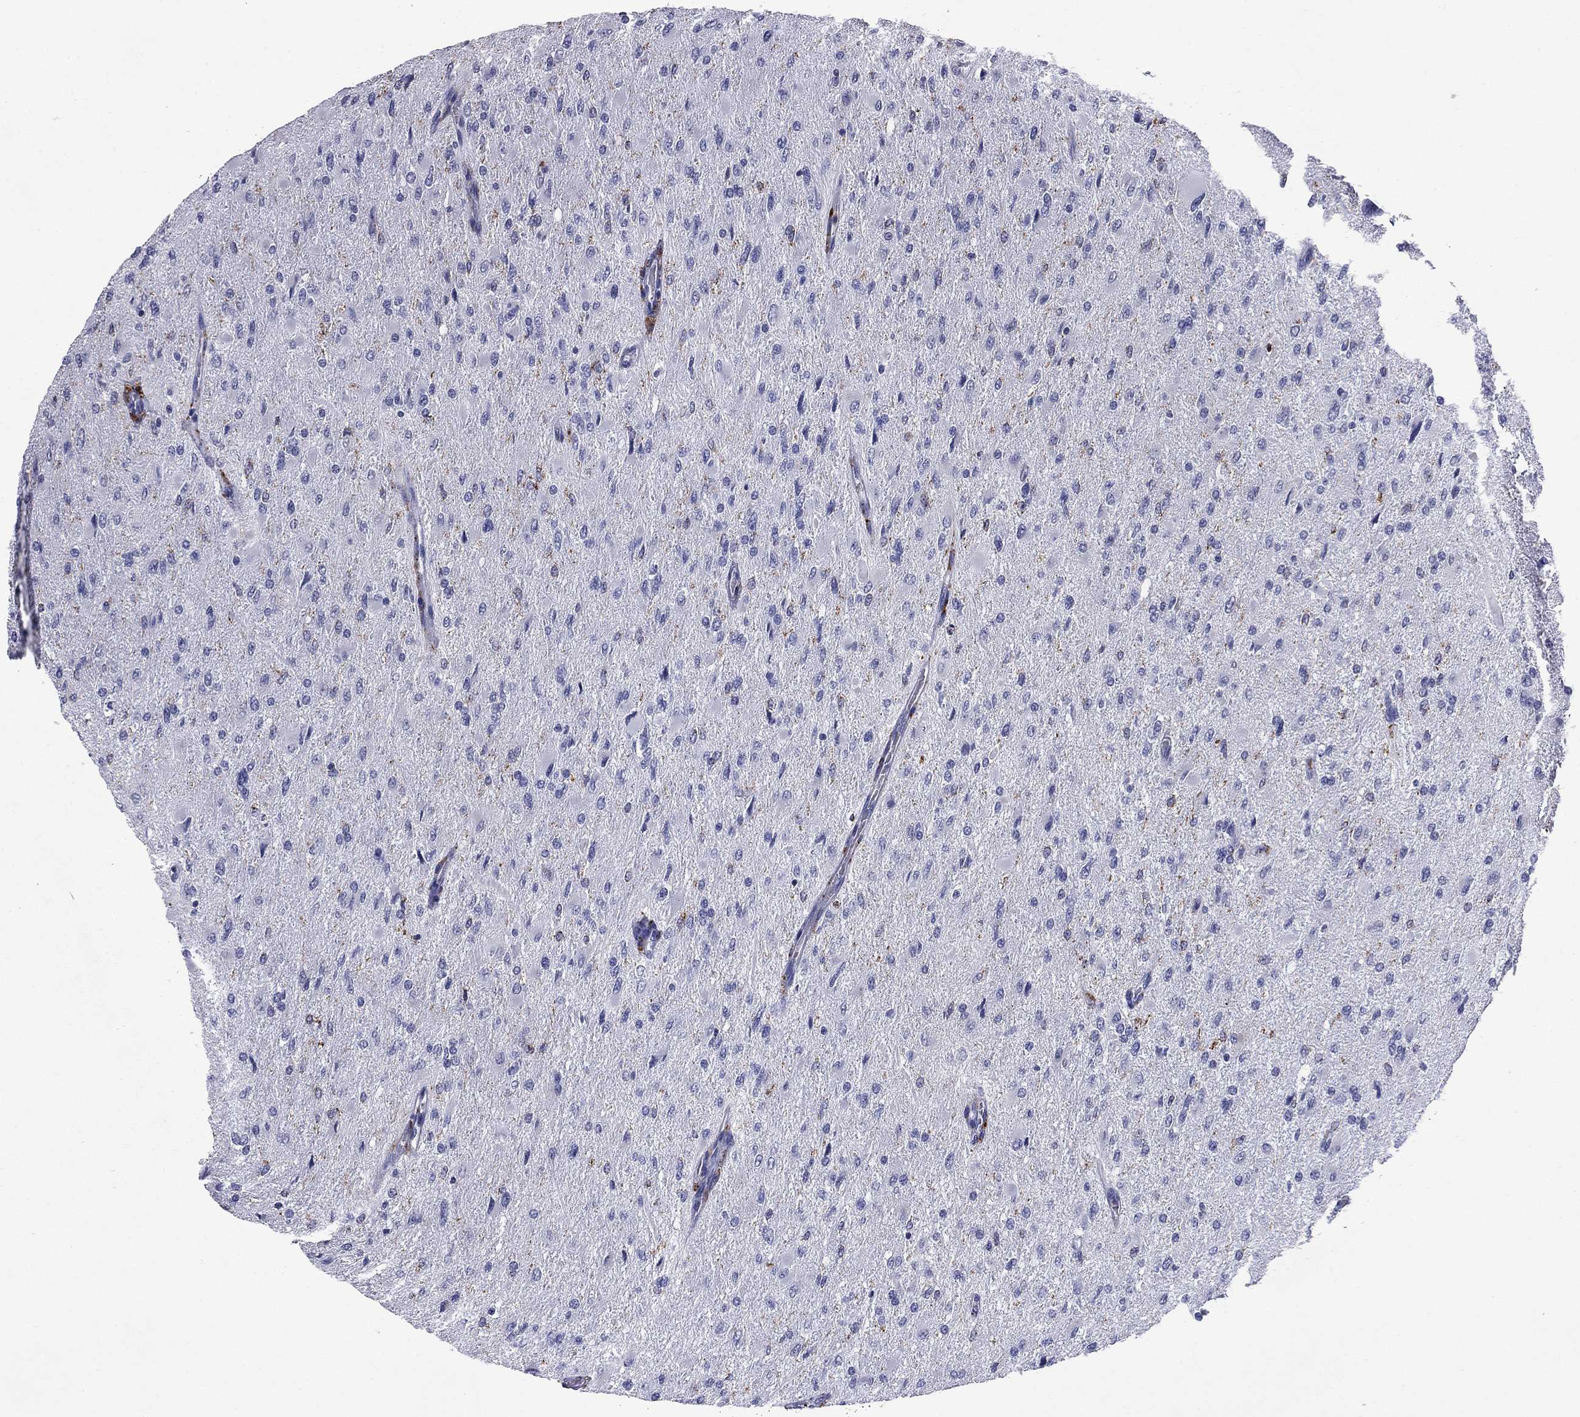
{"staining": {"intensity": "negative", "quantity": "none", "location": "none"}, "tissue": "glioma", "cell_type": "Tumor cells", "image_type": "cancer", "snomed": [{"axis": "morphology", "description": "Glioma, malignant, High grade"}, {"axis": "topography", "description": "Cerebral cortex"}], "caption": "Protein analysis of malignant glioma (high-grade) shows no significant positivity in tumor cells. (DAB (3,3'-diaminobenzidine) IHC, high magnification).", "gene": "MADCAM1", "patient": {"sex": "female", "age": 36}}